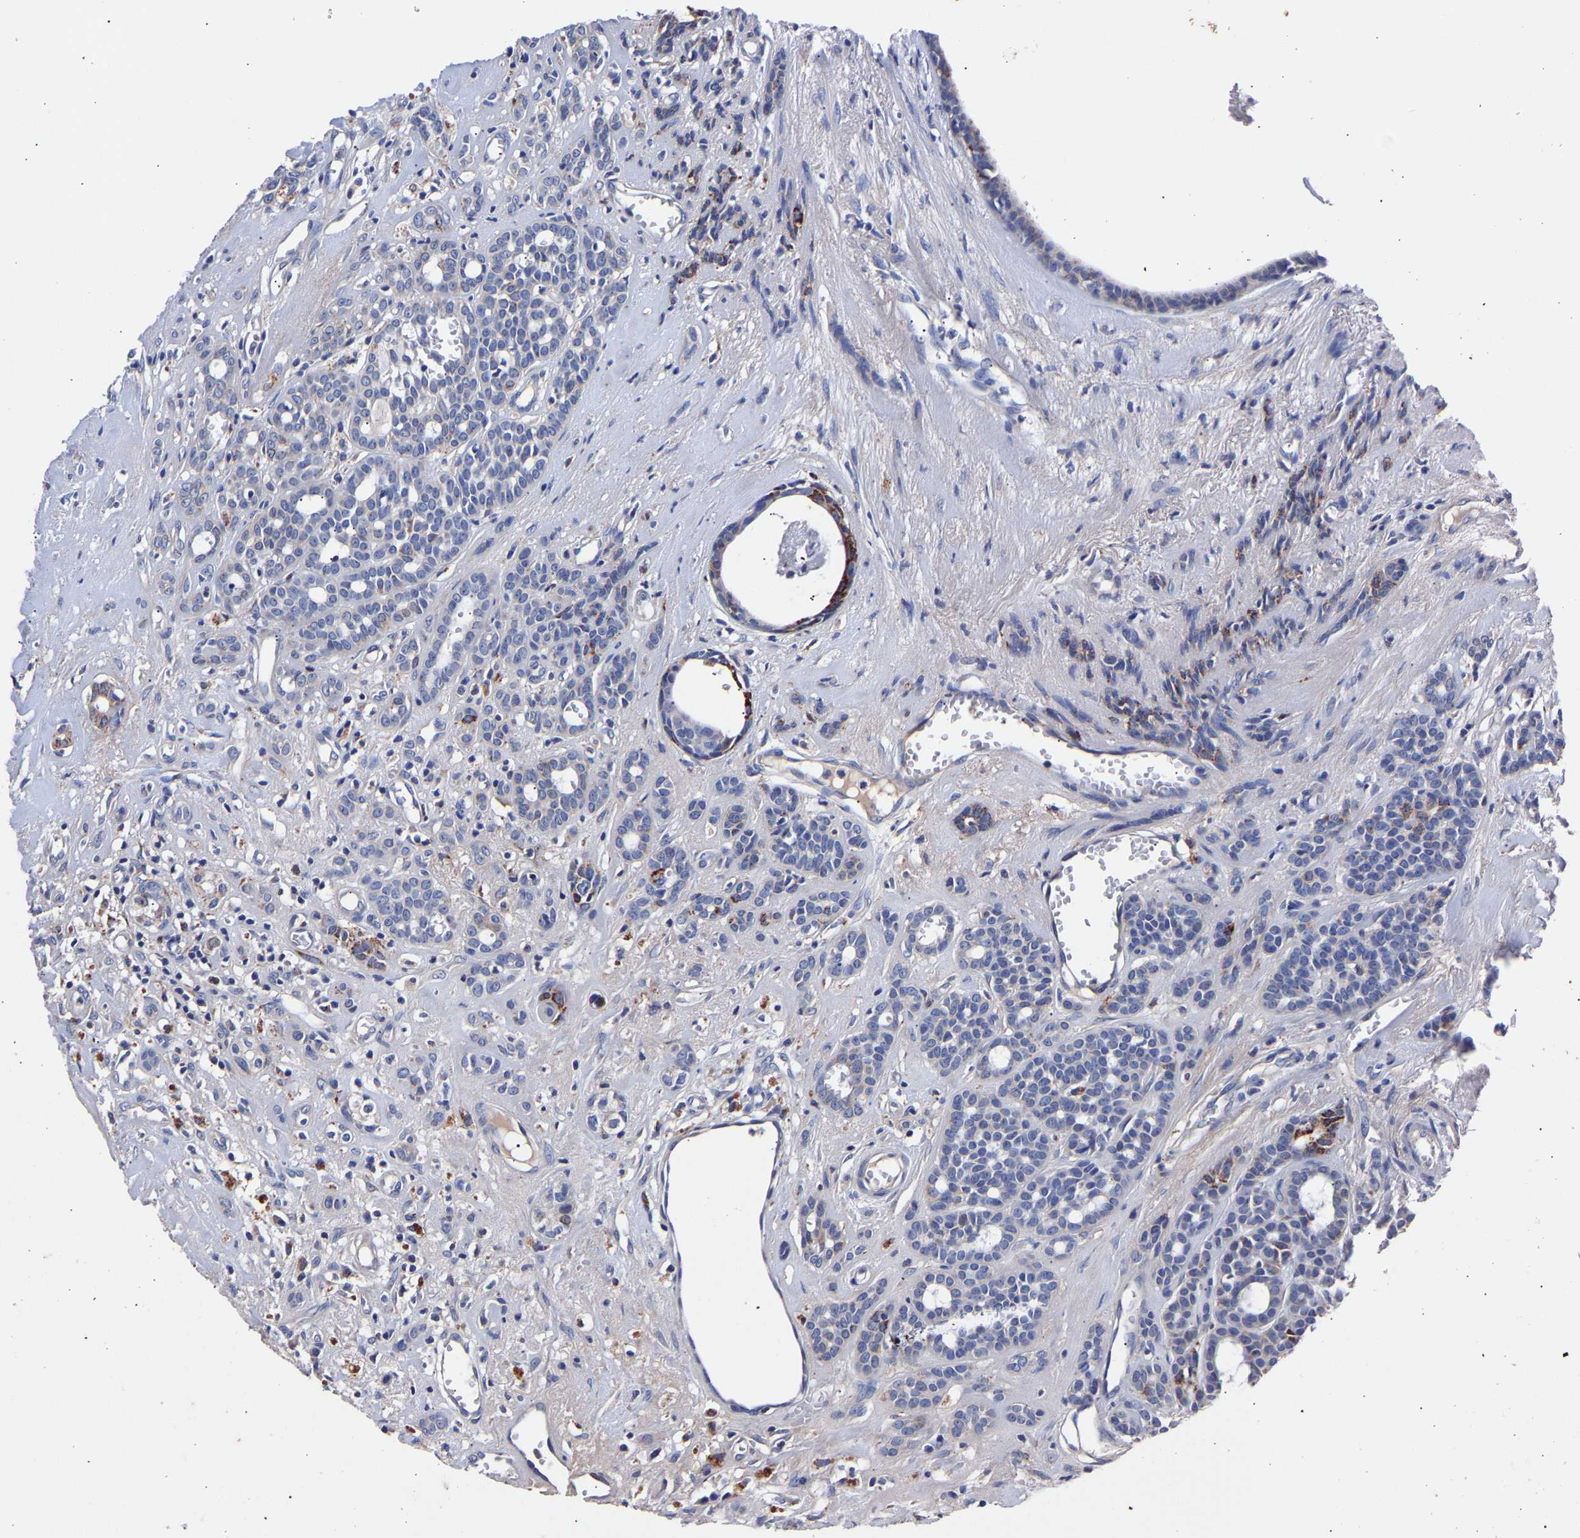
{"staining": {"intensity": "moderate", "quantity": "<25%", "location": "cytoplasmic/membranous"}, "tissue": "head and neck cancer", "cell_type": "Tumor cells", "image_type": "cancer", "snomed": [{"axis": "morphology", "description": "Adenocarcinoma, NOS"}, {"axis": "topography", "description": "Salivary gland, NOS"}, {"axis": "topography", "description": "Head-Neck"}], "caption": "This is a histology image of IHC staining of head and neck adenocarcinoma, which shows moderate staining in the cytoplasmic/membranous of tumor cells.", "gene": "SEM1", "patient": {"sex": "female", "age": 76}}